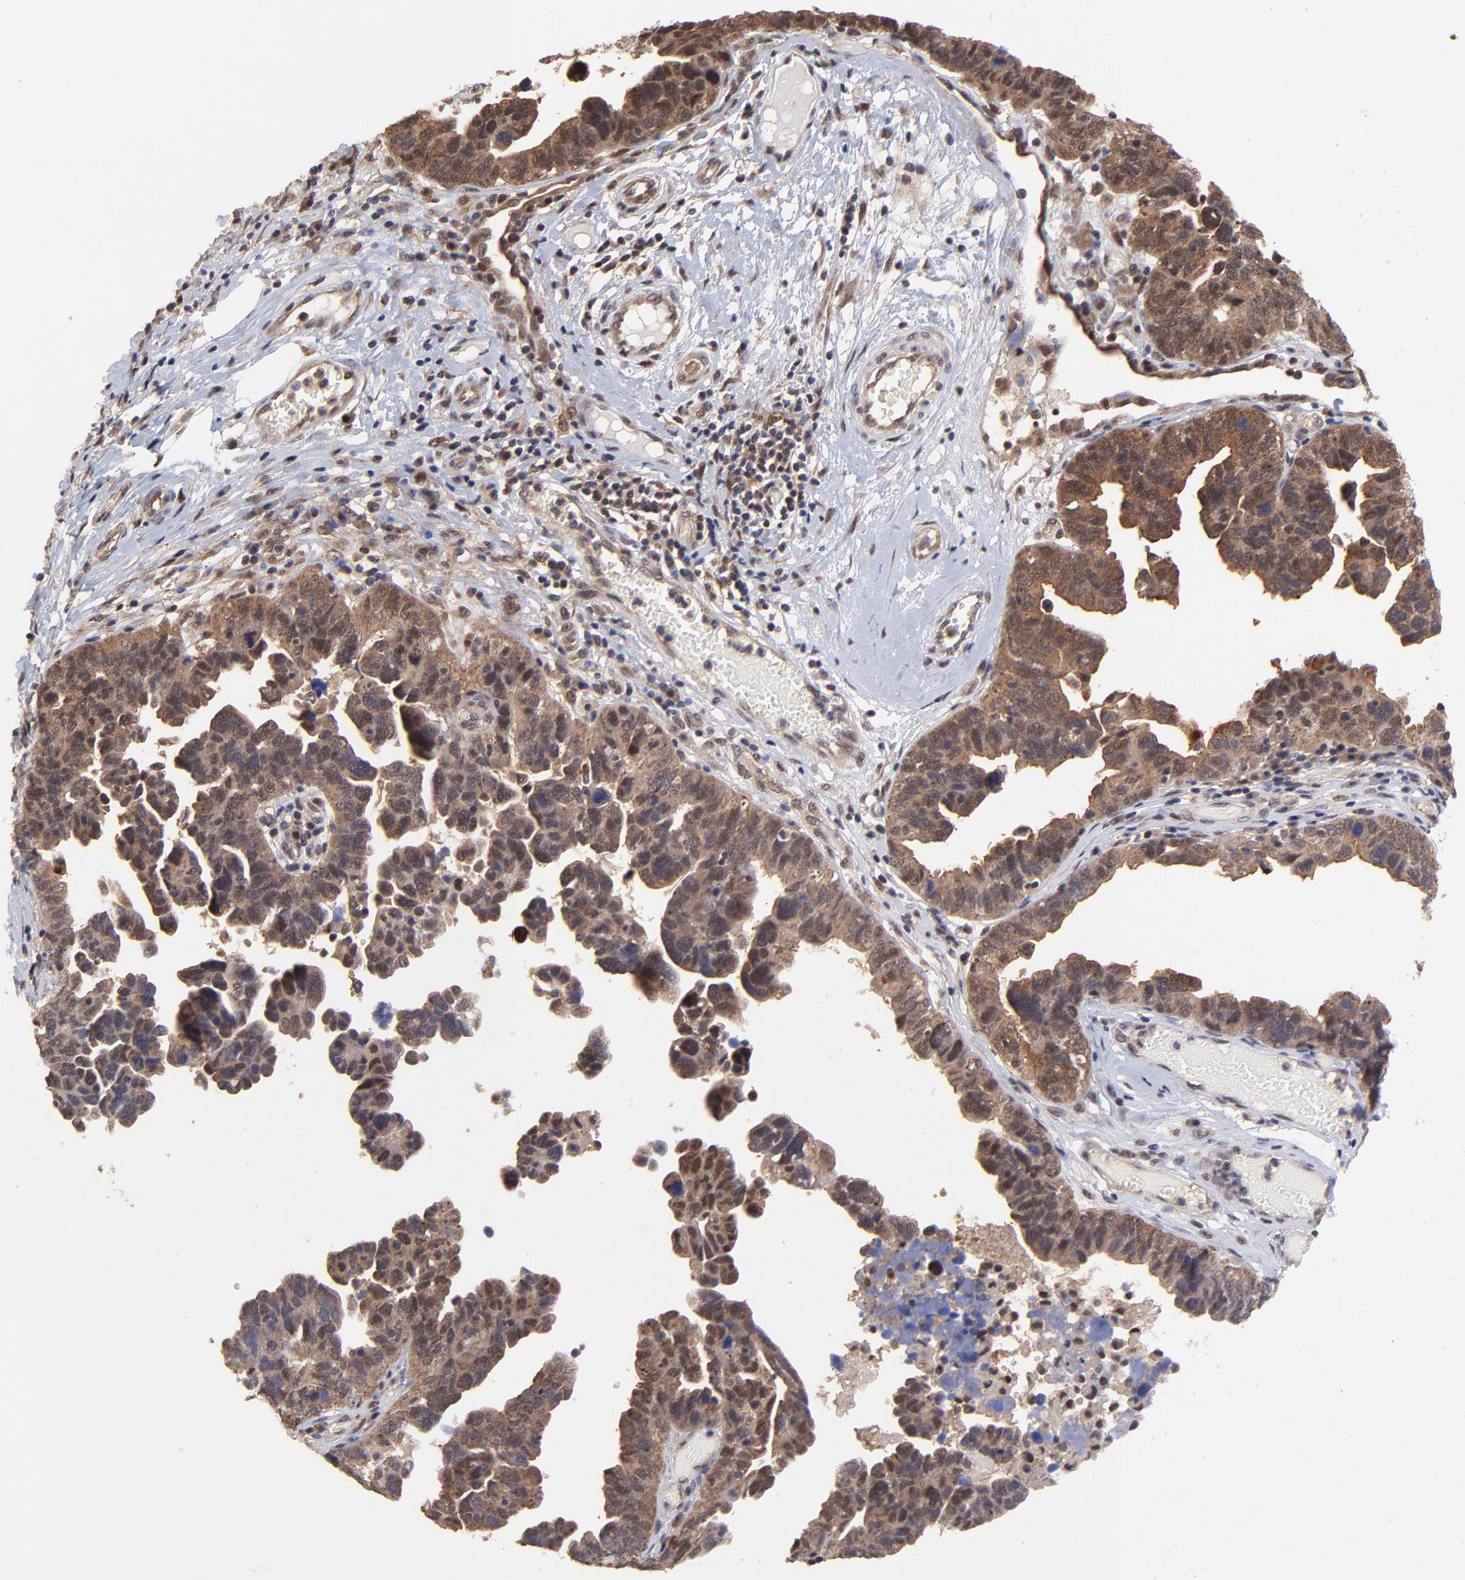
{"staining": {"intensity": "strong", "quantity": "25%-75%", "location": "cytoplasmic/membranous,nuclear"}, "tissue": "ovarian cancer", "cell_type": "Tumor cells", "image_type": "cancer", "snomed": [{"axis": "morphology", "description": "Cystadenocarcinoma, serous, NOS"}, {"axis": "topography", "description": "Ovary"}], "caption": "An image showing strong cytoplasmic/membranous and nuclear positivity in approximately 25%-75% of tumor cells in serous cystadenocarcinoma (ovarian), as visualized by brown immunohistochemical staining.", "gene": "PSMA6", "patient": {"sex": "female", "age": 64}}